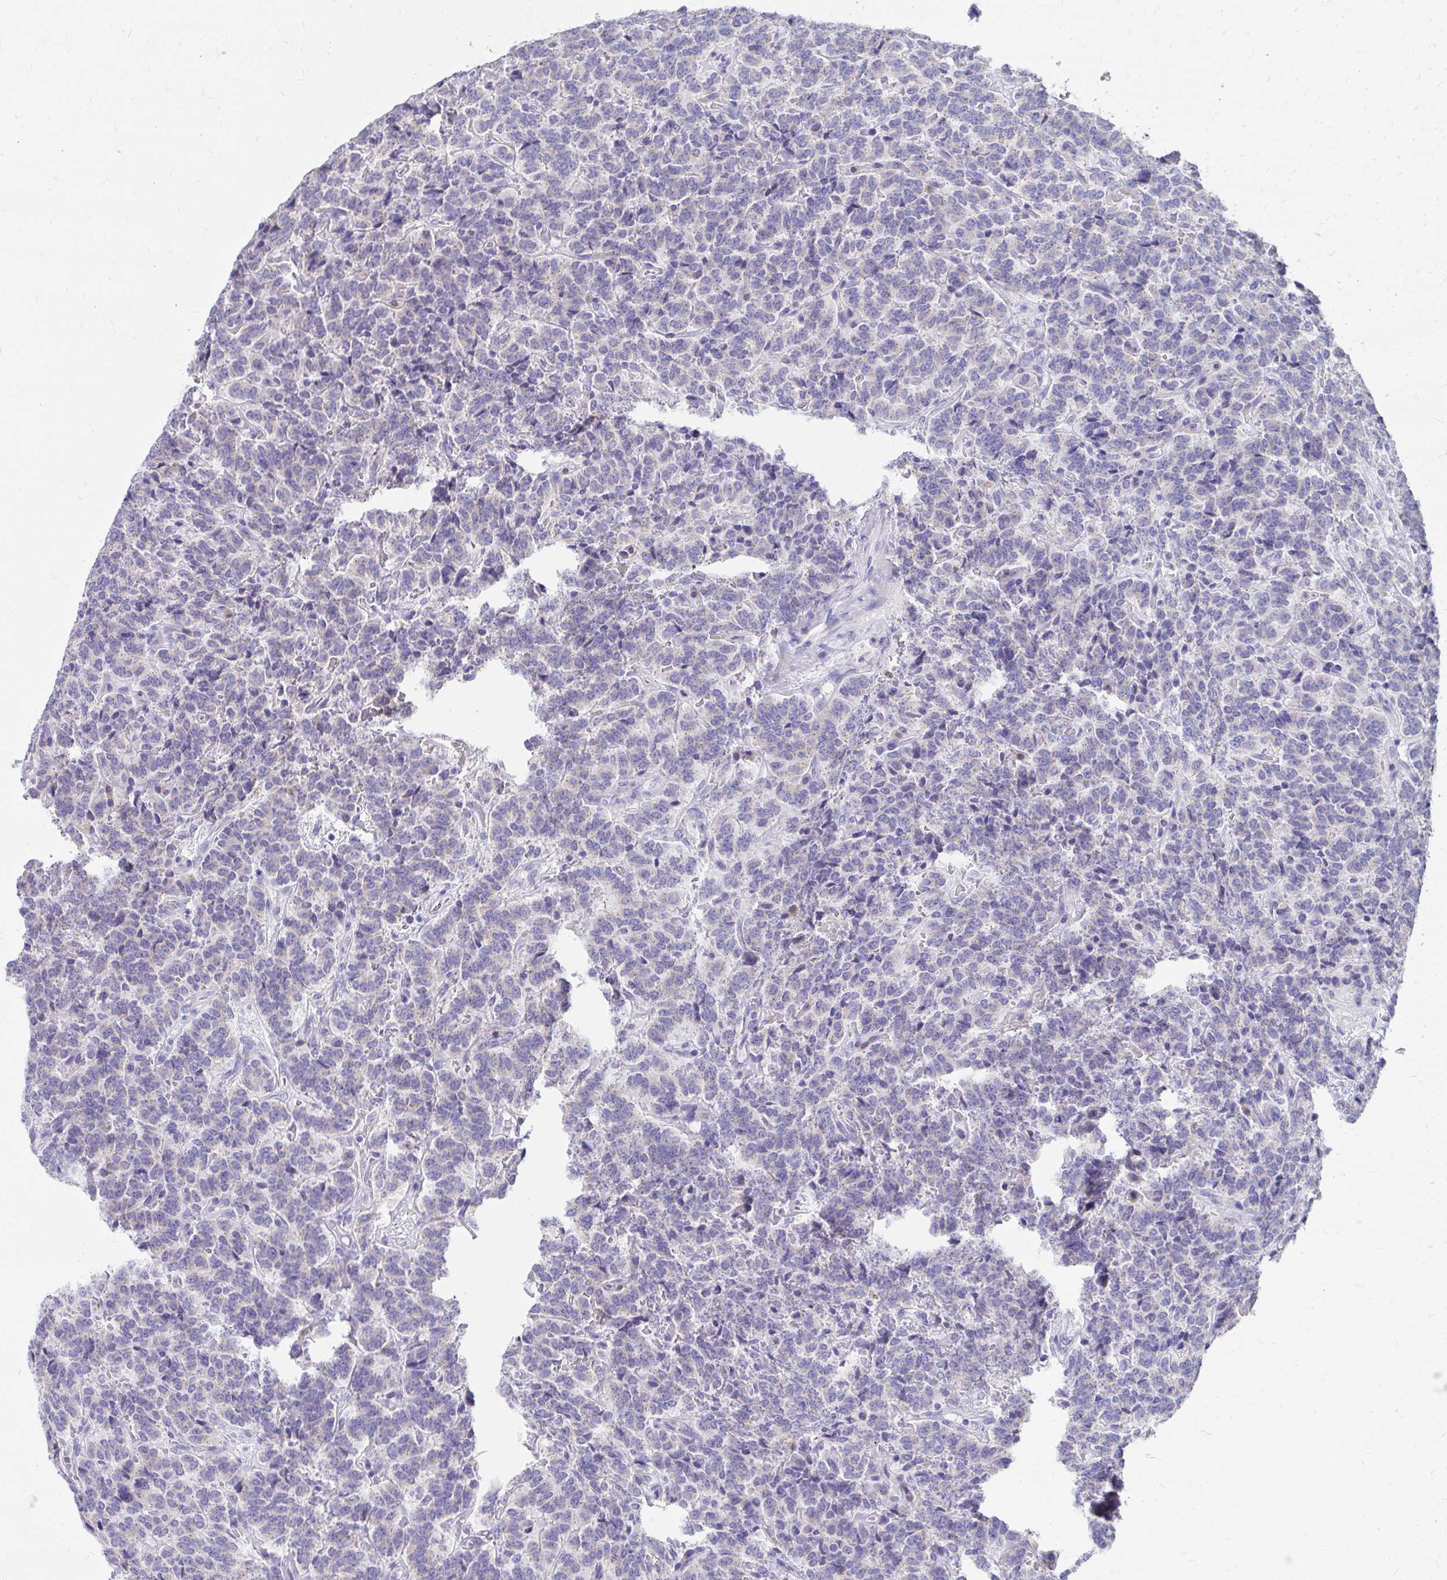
{"staining": {"intensity": "negative", "quantity": "none", "location": "none"}, "tissue": "carcinoid", "cell_type": "Tumor cells", "image_type": "cancer", "snomed": [{"axis": "morphology", "description": "Carcinoid, malignant, NOS"}, {"axis": "topography", "description": "Pancreas"}], "caption": "Tumor cells show no significant expression in carcinoid.", "gene": "TMPRSS2", "patient": {"sex": "male", "age": 36}}